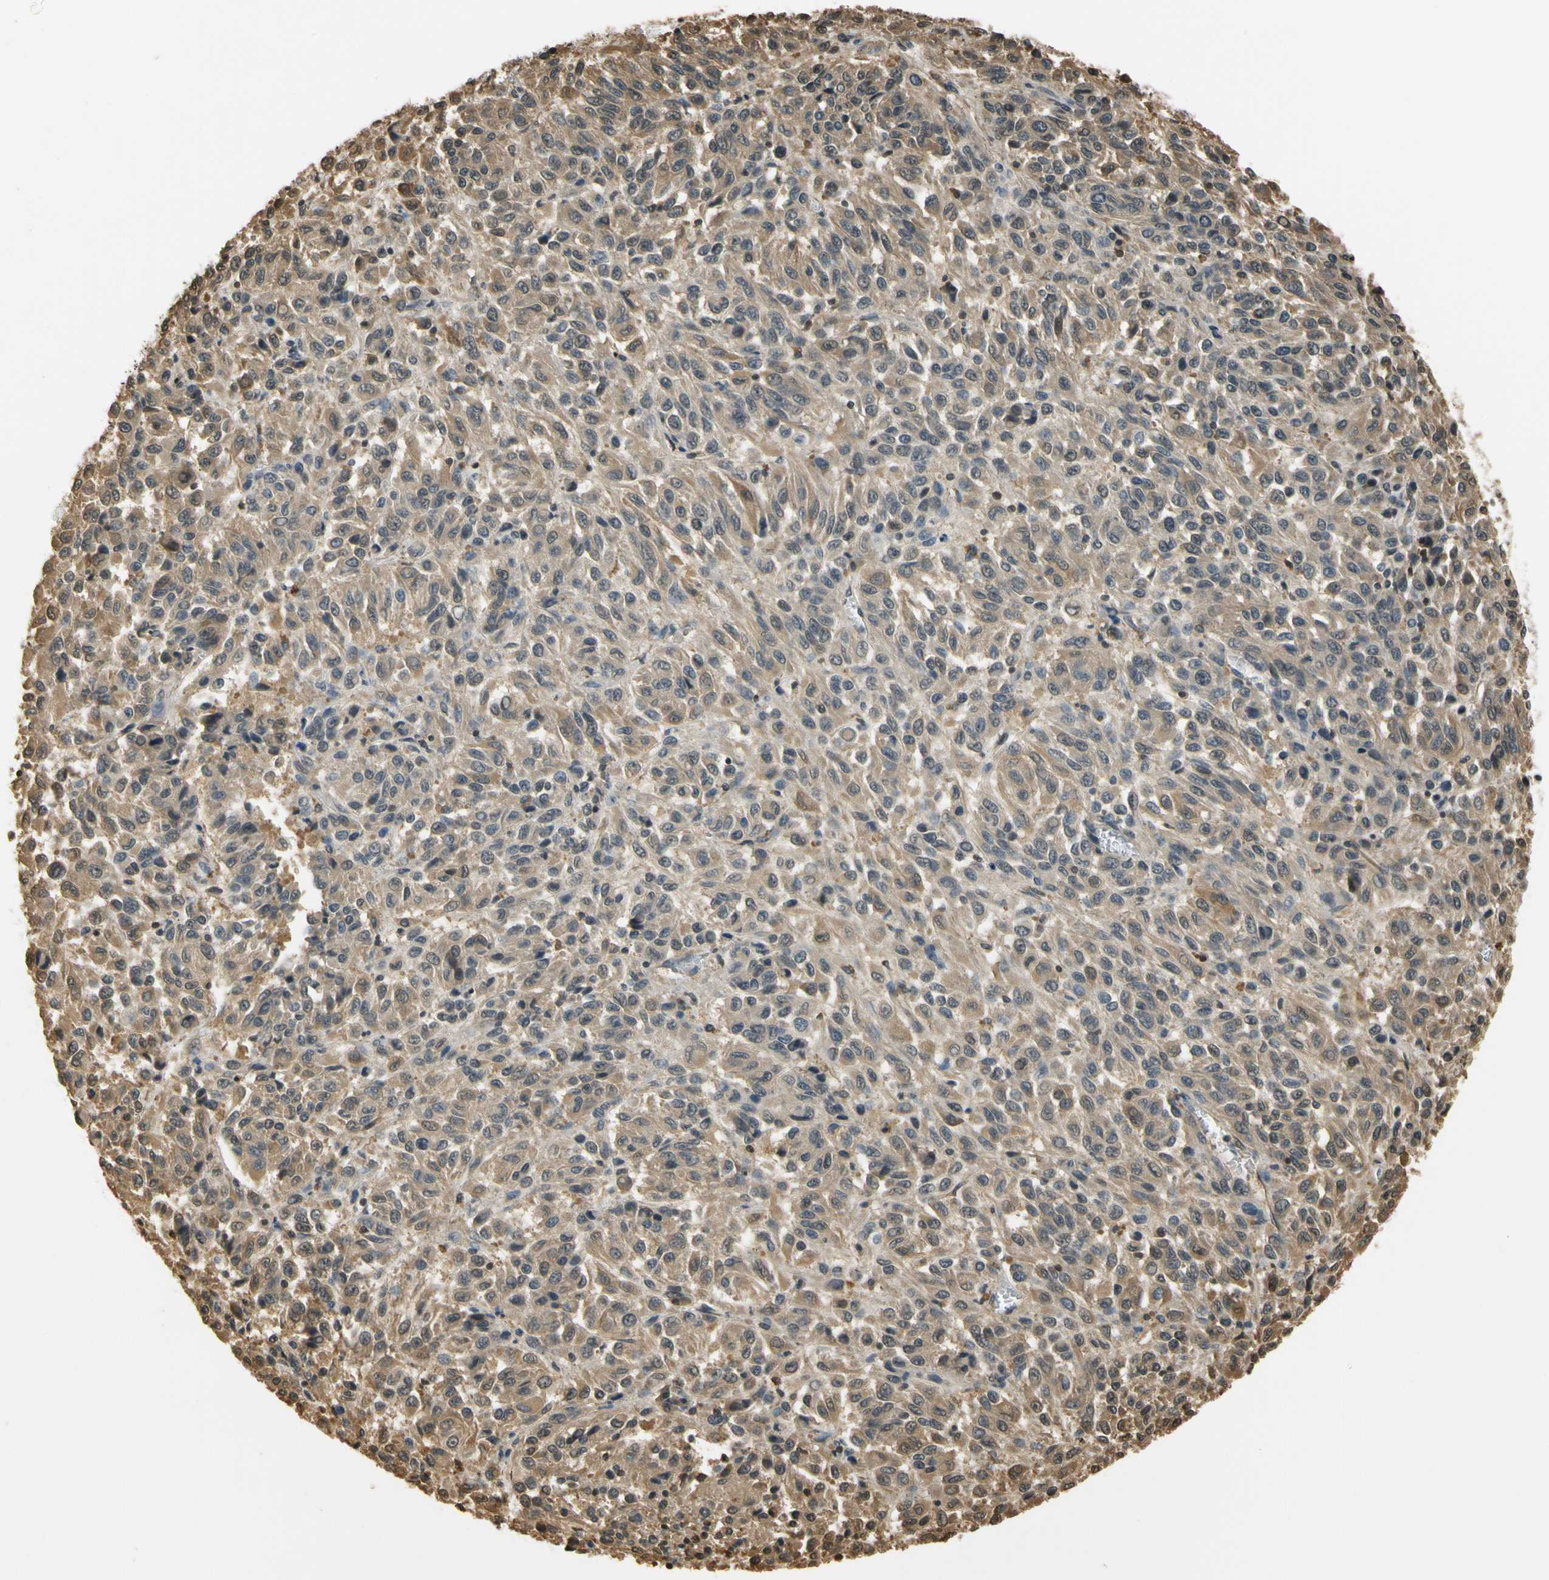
{"staining": {"intensity": "moderate", "quantity": ">75%", "location": "cytoplasmic/membranous,nuclear"}, "tissue": "melanoma", "cell_type": "Tumor cells", "image_type": "cancer", "snomed": [{"axis": "morphology", "description": "Malignant melanoma, Metastatic site"}, {"axis": "topography", "description": "Lung"}], "caption": "Human malignant melanoma (metastatic site) stained for a protein (brown) shows moderate cytoplasmic/membranous and nuclear positive expression in about >75% of tumor cells.", "gene": "SOD1", "patient": {"sex": "male", "age": 64}}